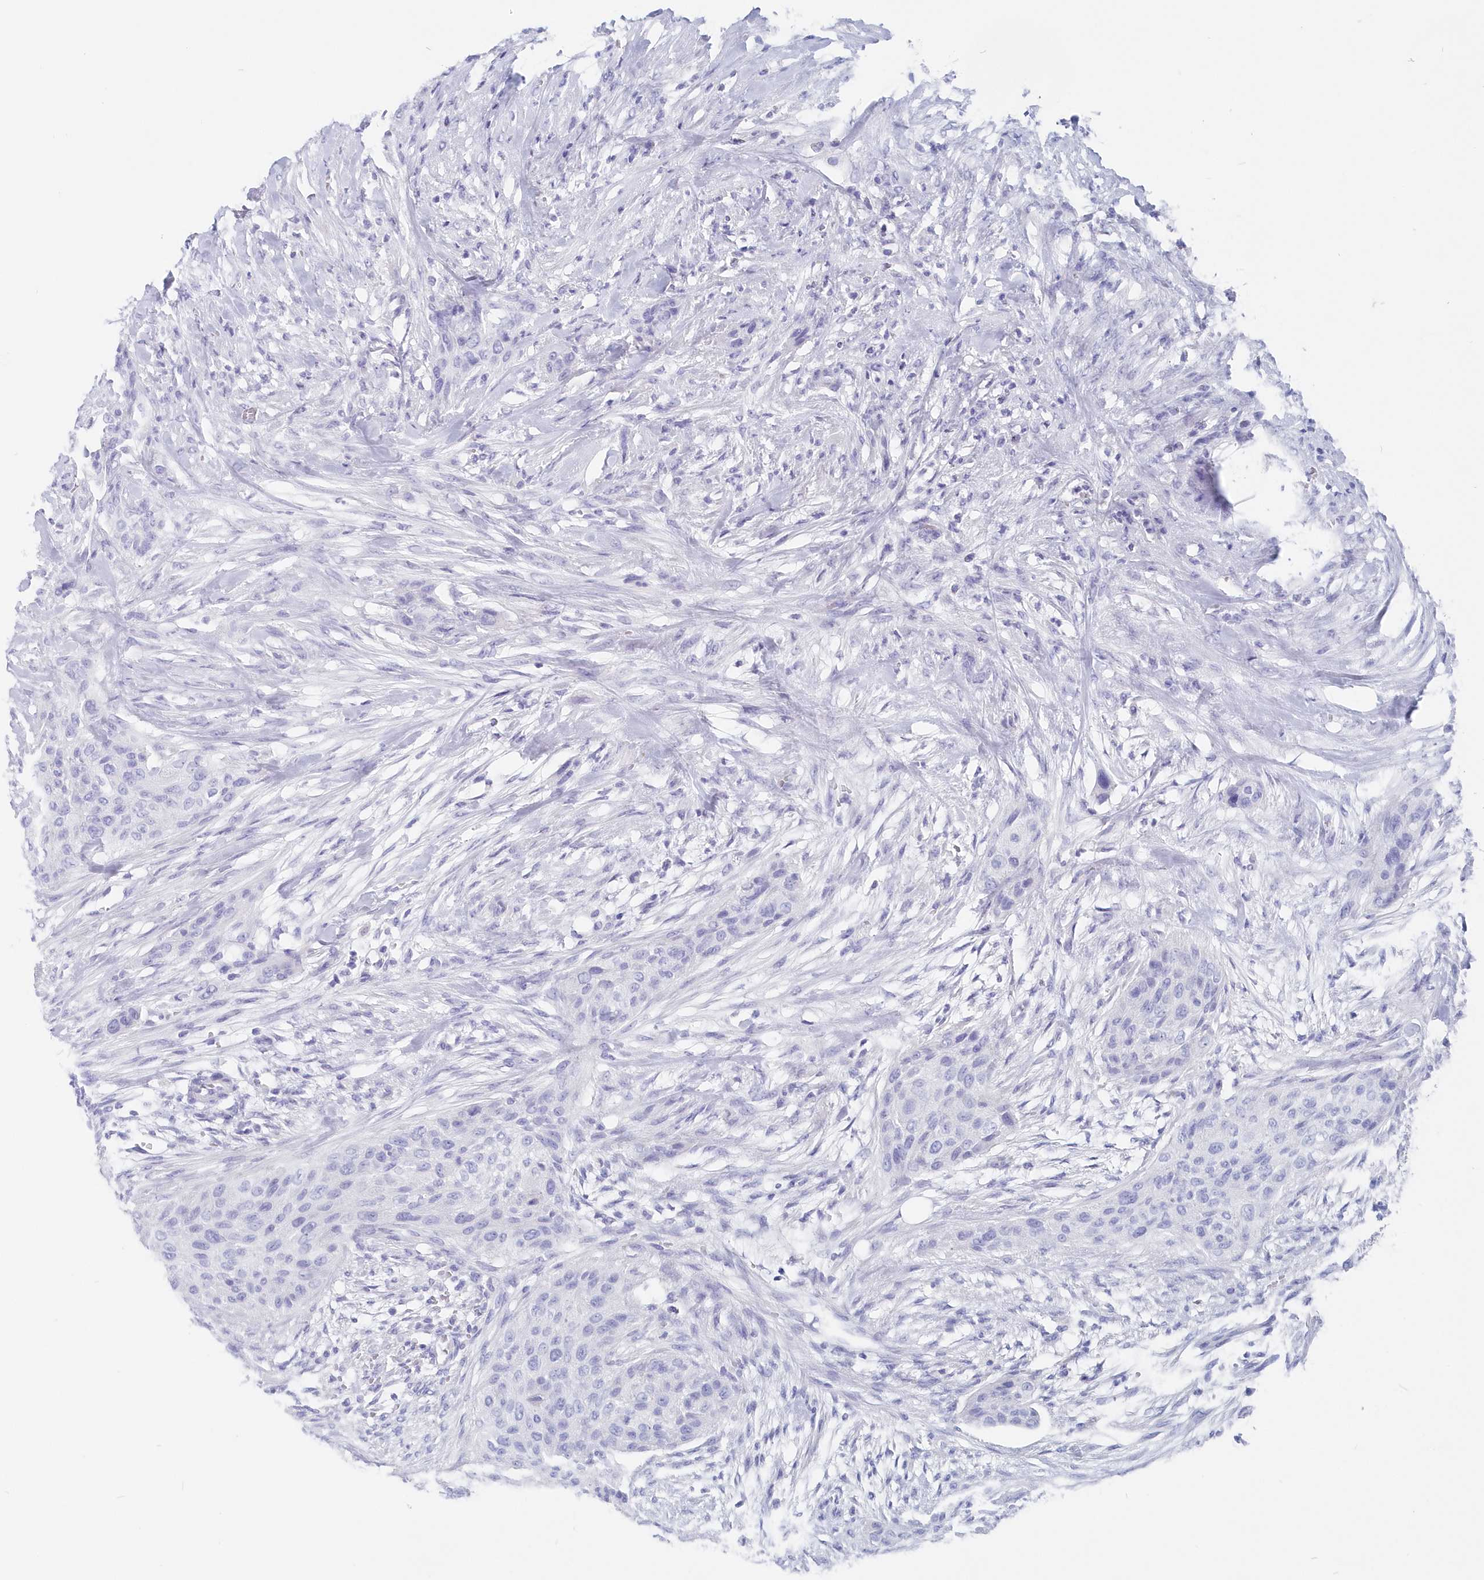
{"staining": {"intensity": "negative", "quantity": "none", "location": "none"}, "tissue": "urothelial cancer", "cell_type": "Tumor cells", "image_type": "cancer", "snomed": [{"axis": "morphology", "description": "Urothelial carcinoma, High grade"}, {"axis": "topography", "description": "Urinary bladder"}], "caption": "The histopathology image reveals no staining of tumor cells in urothelial cancer. (DAB immunohistochemistry (IHC) visualized using brightfield microscopy, high magnification).", "gene": "CSNK1G2", "patient": {"sex": "male", "age": 35}}